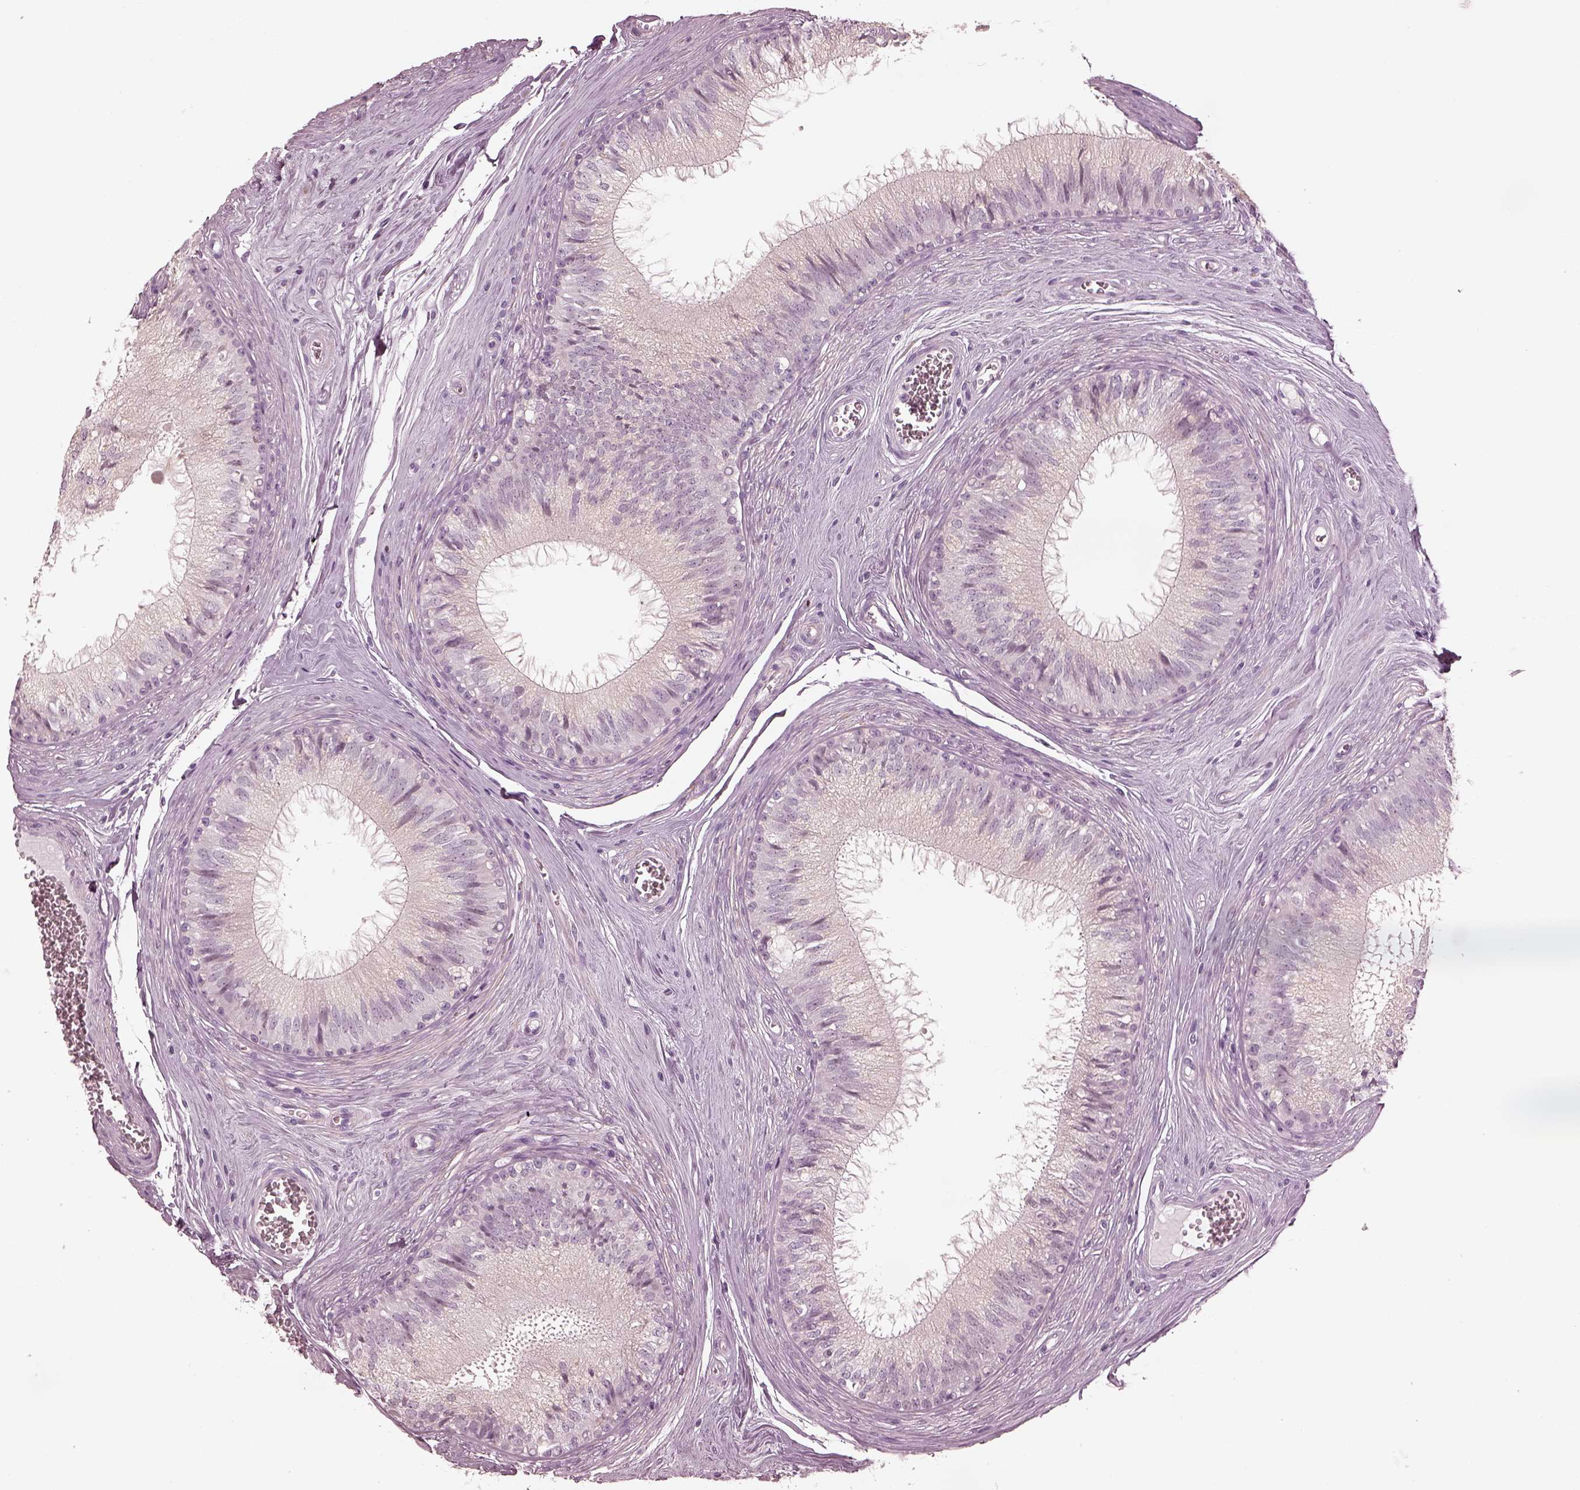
{"staining": {"intensity": "negative", "quantity": "none", "location": "none"}, "tissue": "epididymis", "cell_type": "Glandular cells", "image_type": "normal", "snomed": [{"axis": "morphology", "description": "Normal tissue, NOS"}, {"axis": "topography", "description": "Epididymis"}], "caption": "IHC micrograph of unremarkable human epididymis stained for a protein (brown), which shows no expression in glandular cells.", "gene": "CCDC170", "patient": {"sex": "male", "age": 37}}